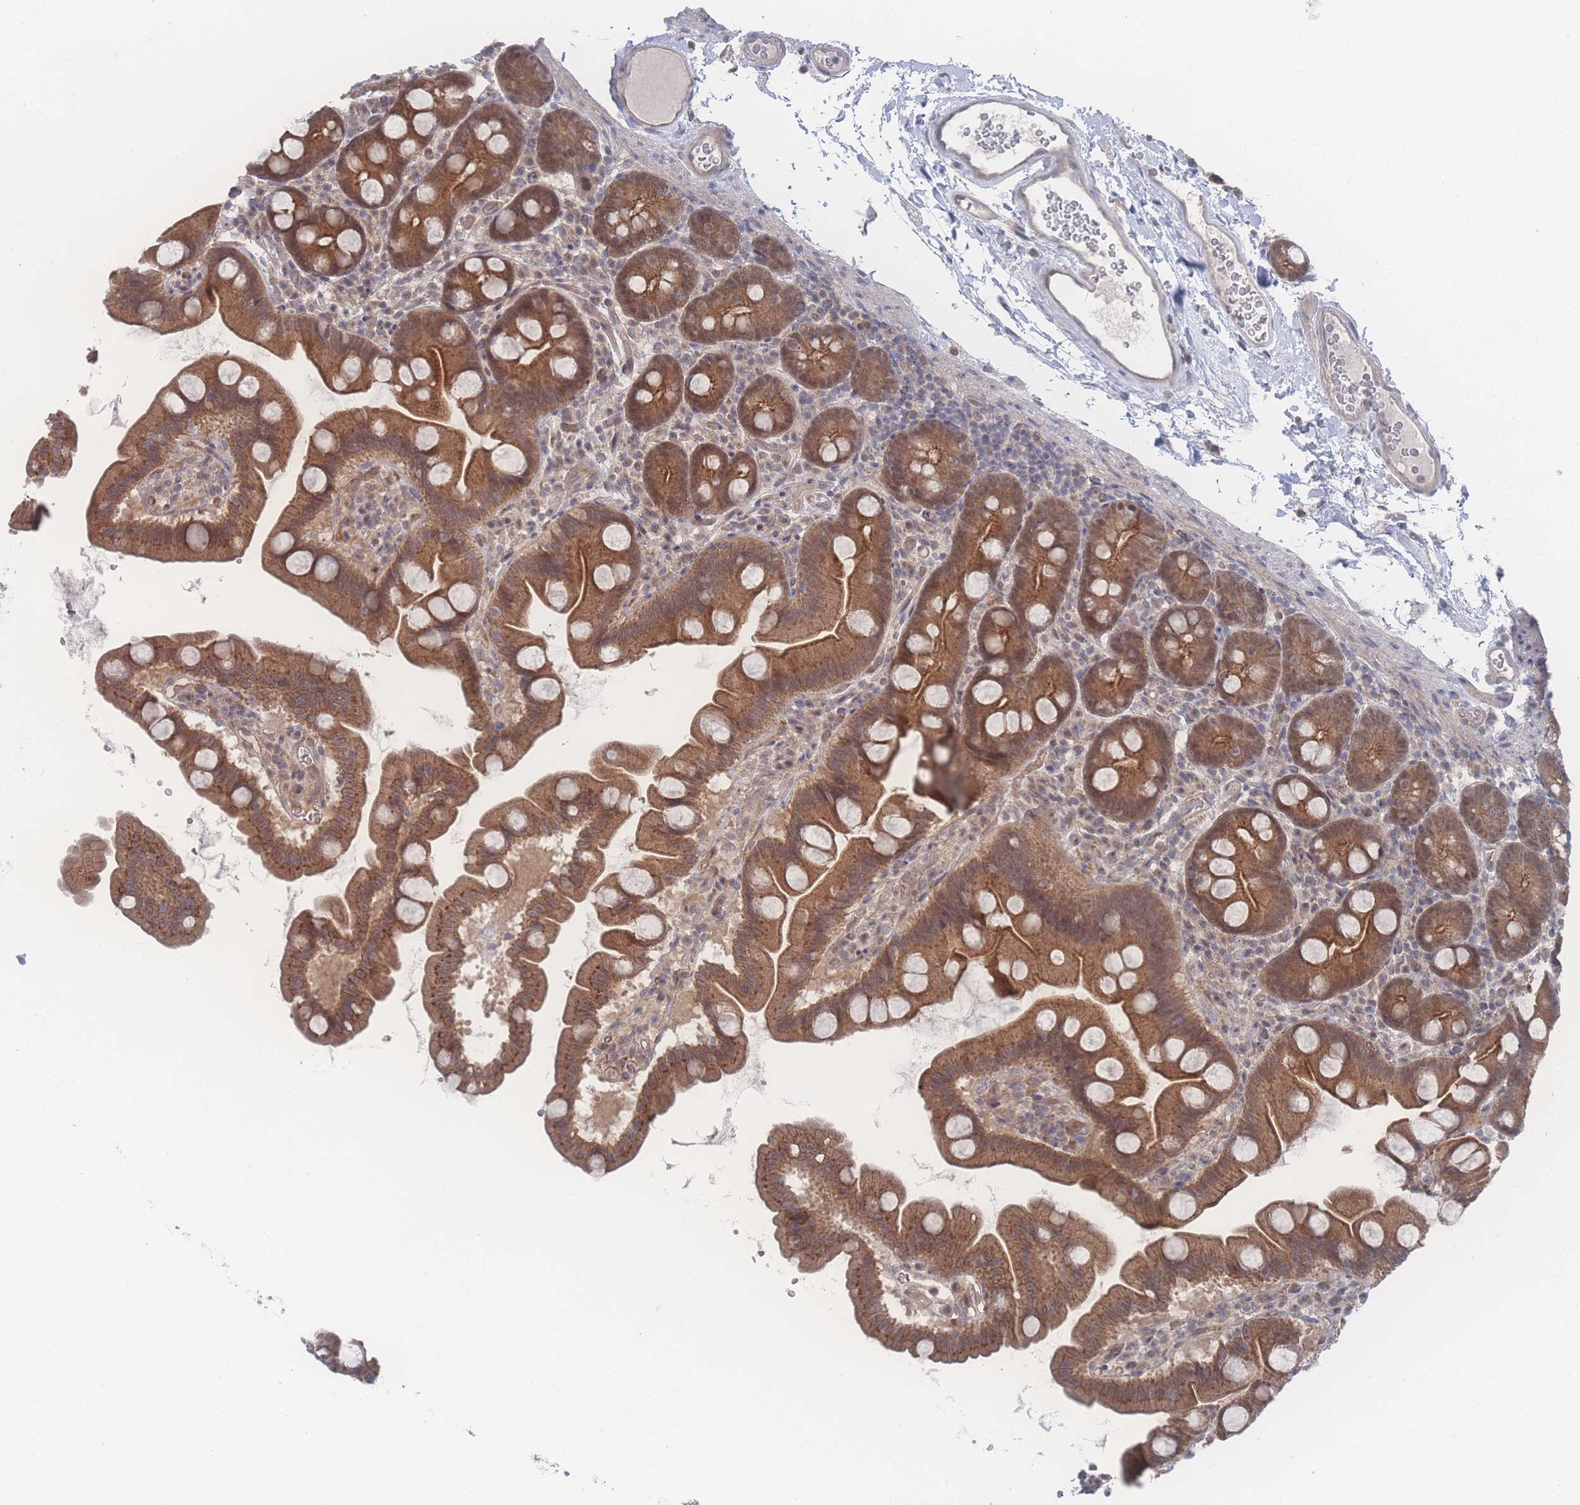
{"staining": {"intensity": "moderate", "quantity": ">75%", "location": "cytoplasmic/membranous"}, "tissue": "small intestine", "cell_type": "Glandular cells", "image_type": "normal", "snomed": [{"axis": "morphology", "description": "Normal tissue, NOS"}, {"axis": "topography", "description": "Small intestine"}], "caption": "Protein staining of unremarkable small intestine reveals moderate cytoplasmic/membranous positivity in approximately >75% of glandular cells.", "gene": "NBEAL1", "patient": {"sex": "female", "age": 68}}